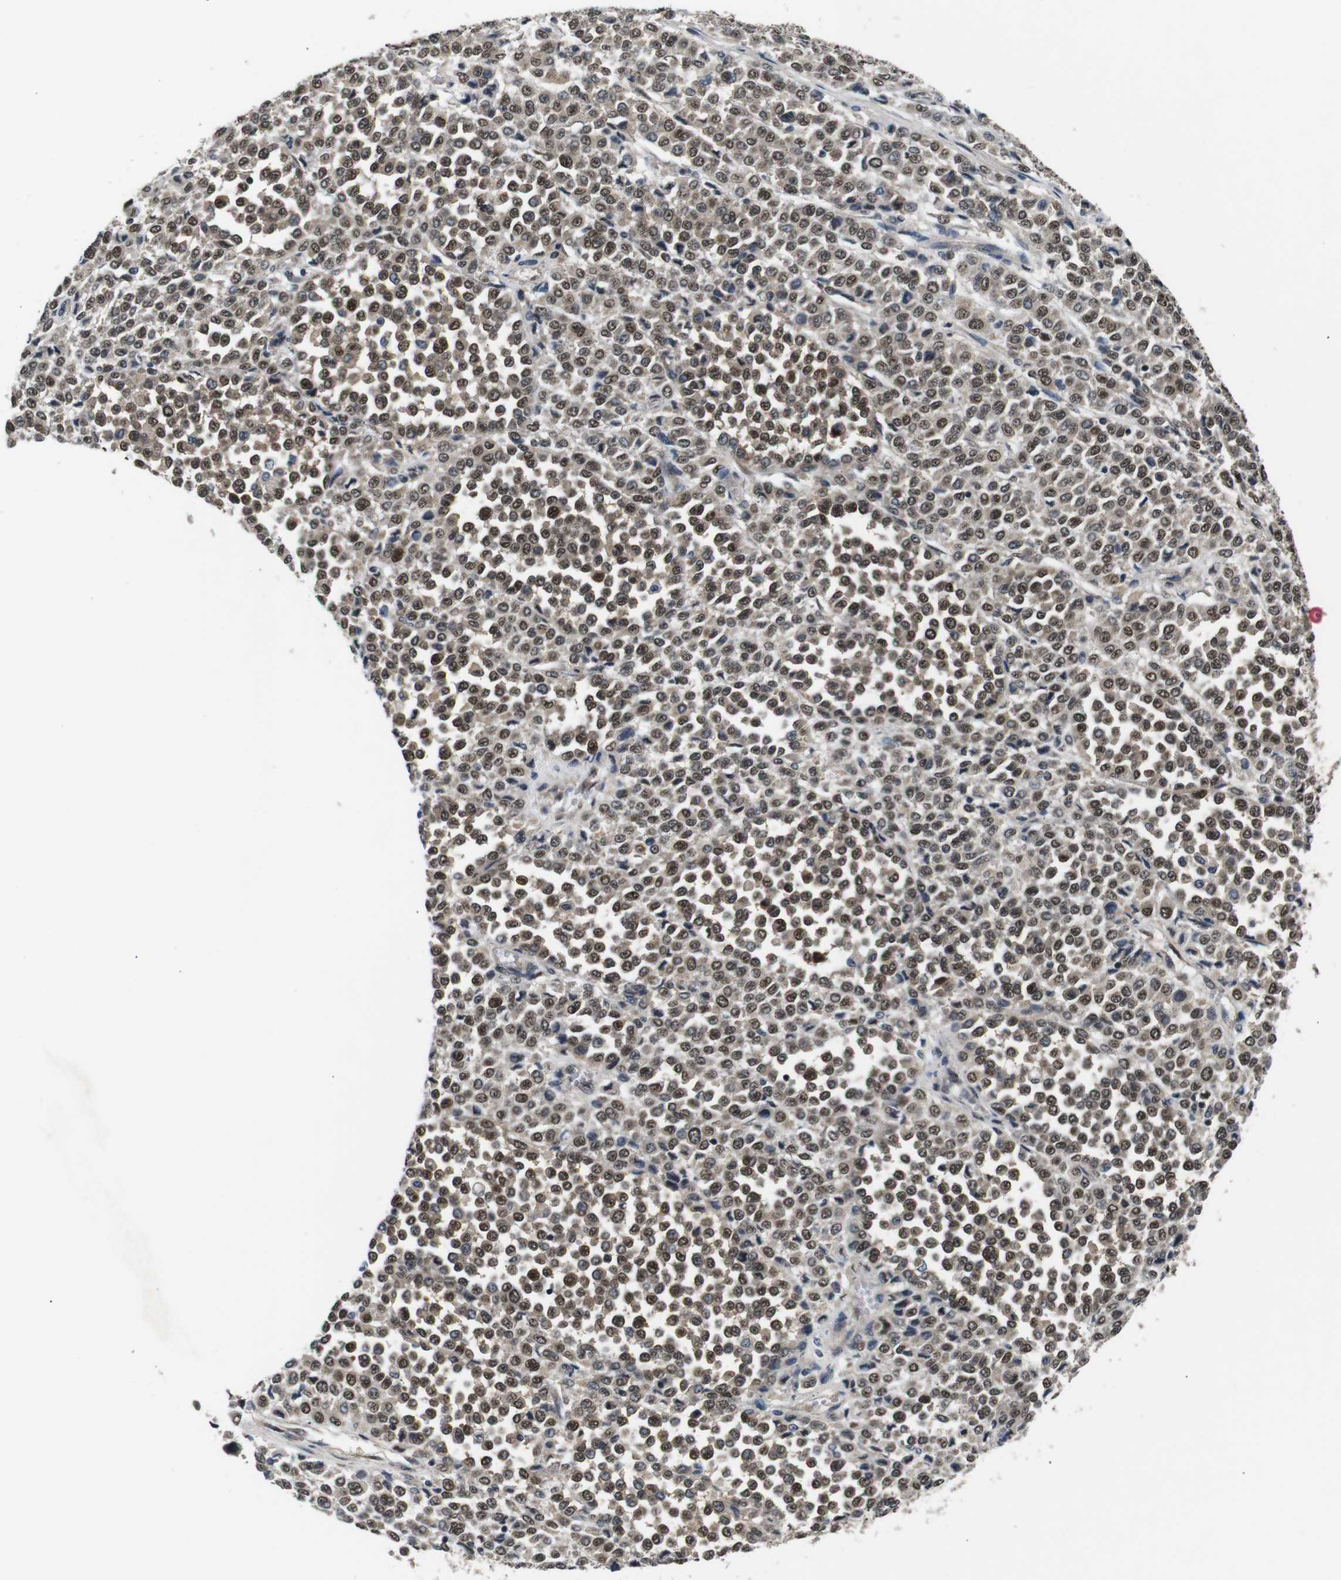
{"staining": {"intensity": "strong", "quantity": ">75%", "location": "cytoplasmic/membranous,nuclear"}, "tissue": "melanoma", "cell_type": "Tumor cells", "image_type": "cancer", "snomed": [{"axis": "morphology", "description": "Malignant melanoma, Metastatic site"}, {"axis": "topography", "description": "Pancreas"}], "caption": "About >75% of tumor cells in malignant melanoma (metastatic site) reveal strong cytoplasmic/membranous and nuclear protein staining as visualized by brown immunohistochemical staining.", "gene": "SKP1", "patient": {"sex": "female", "age": 30}}